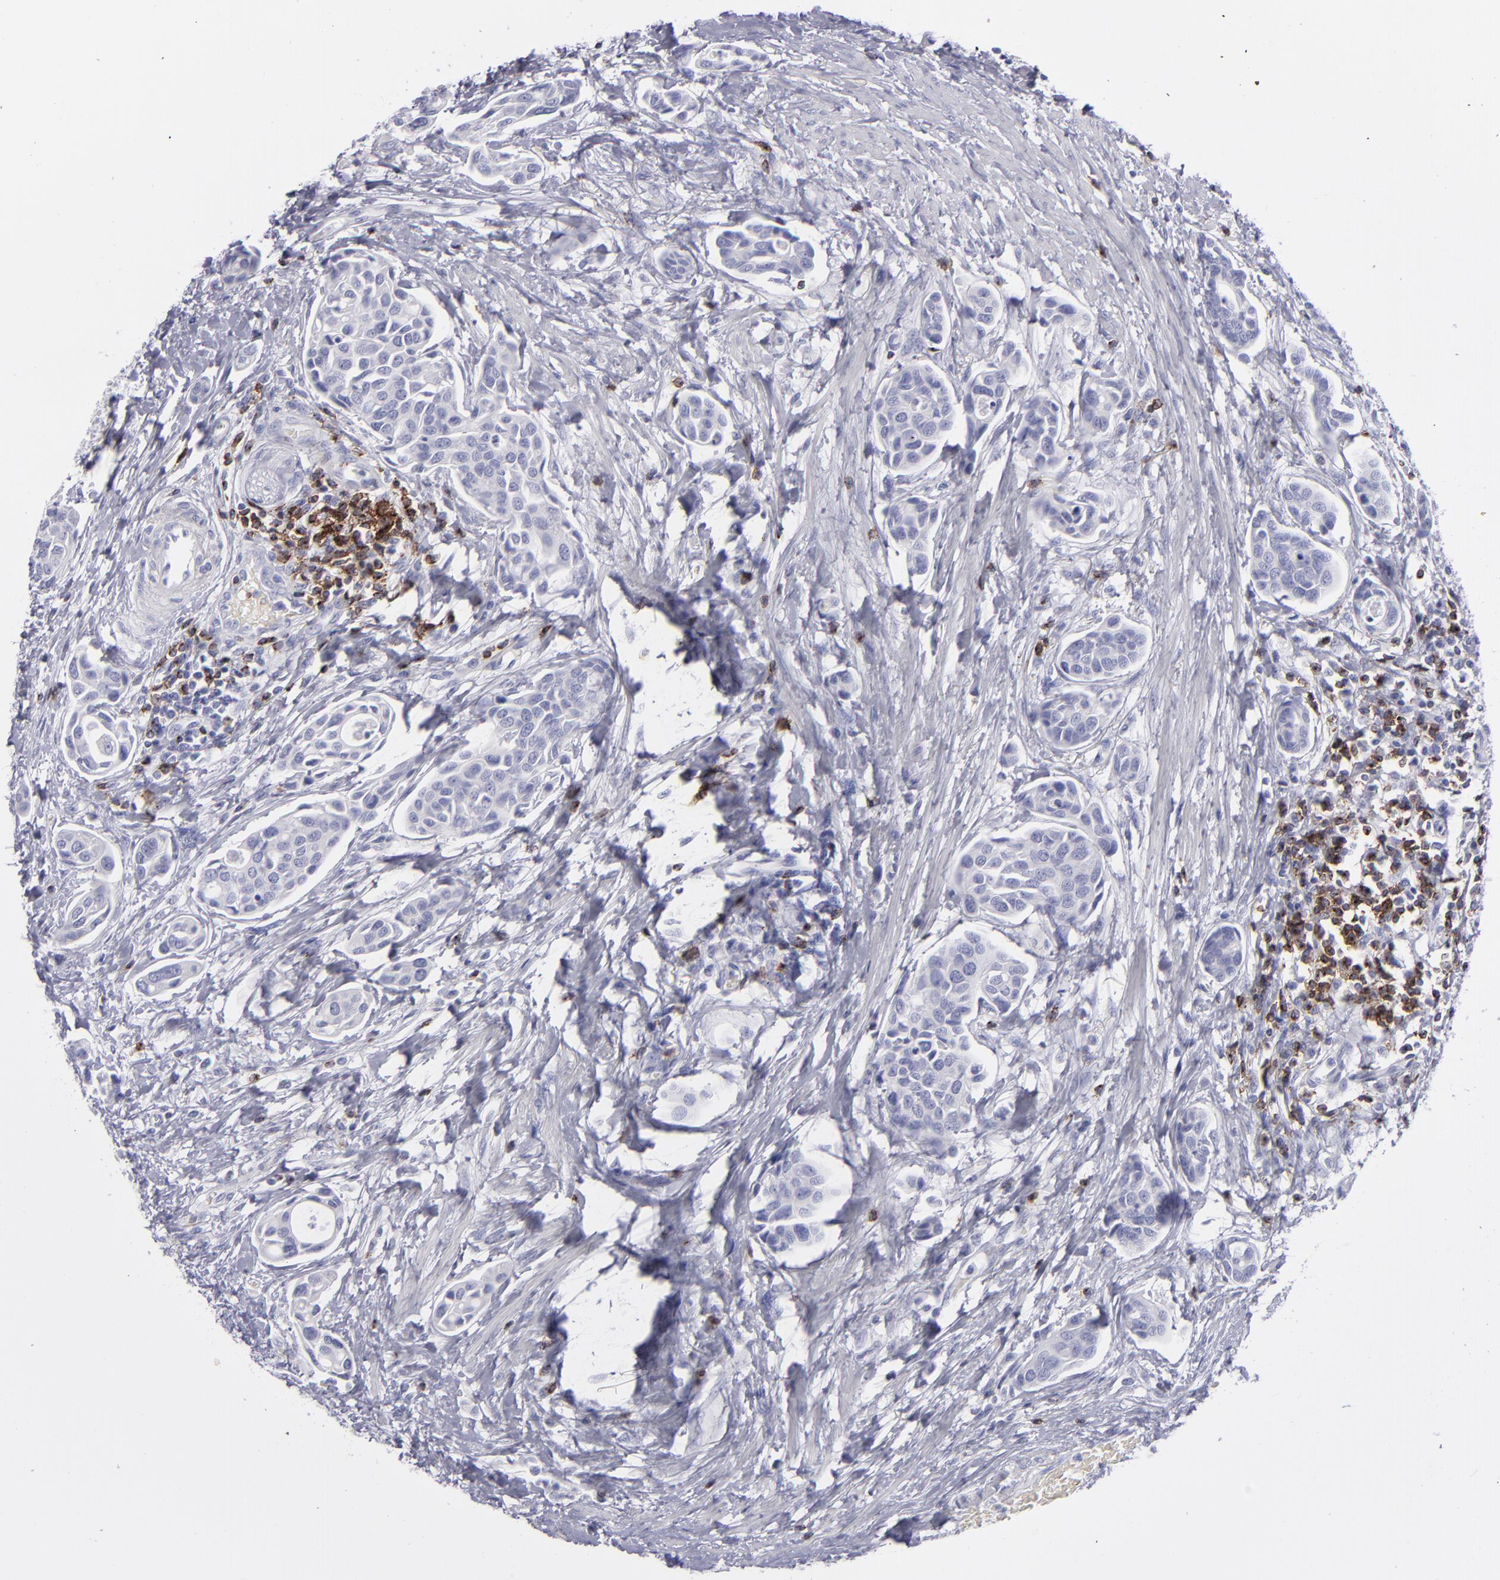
{"staining": {"intensity": "negative", "quantity": "none", "location": "none"}, "tissue": "urothelial cancer", "cell_type": "Tumor cells", "image_type": "cancer", "snomed": [{"axis": "morphology", "description": "Urothelial carcinoma, High grade"}, {"axis": "topography", "description": "Urinary bladder"}], "caption": "Micrograph shows no significant protein positivity in tumor cells of urothelial carcinoma (high-grade).", "gene": "CD2", "patient": {"sex": "male", "age": 78}}